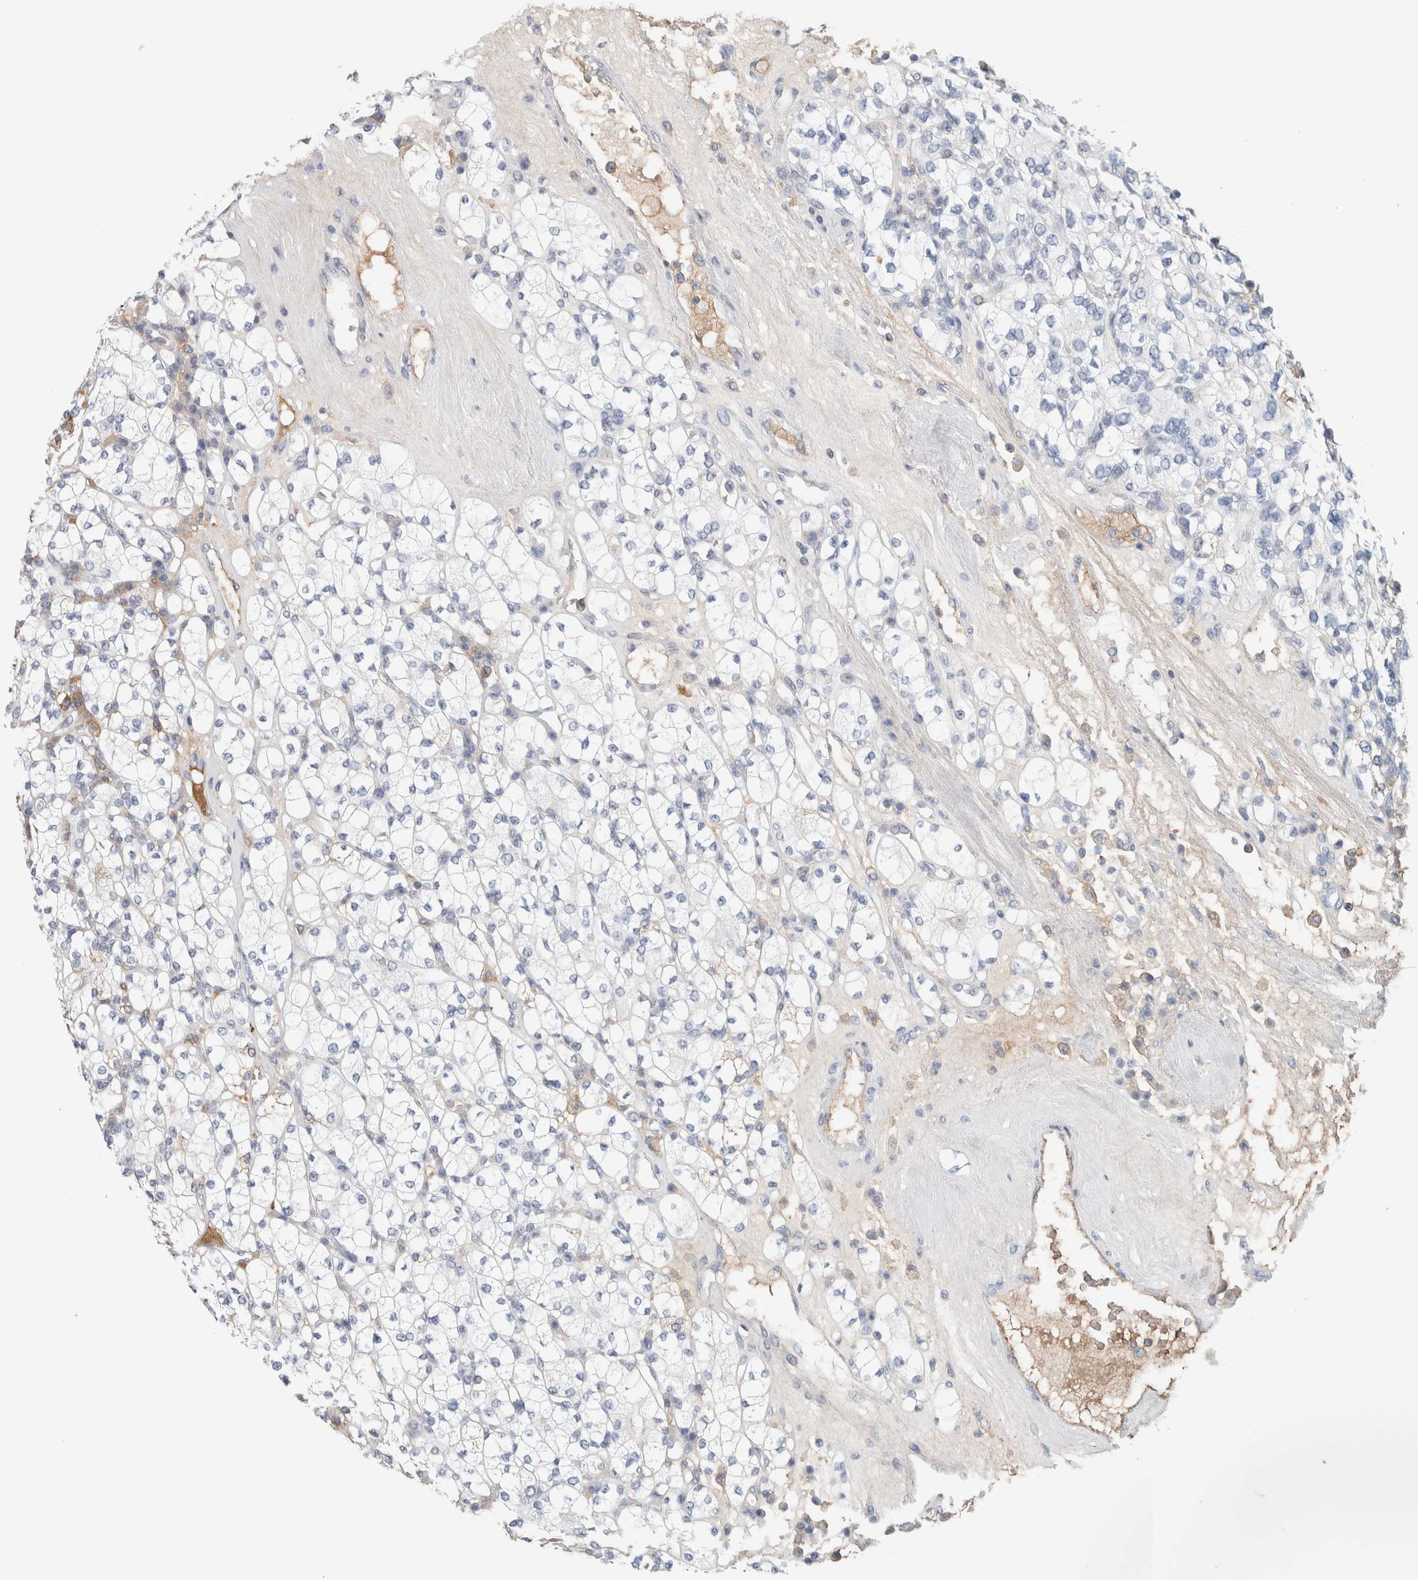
{"staining": {"intensity": "negative", "quantity": "none", "location": "none"}, "tissue": "renal cancer", "cell_type": "Tumor cells", "image_type": "cancer", "snomed": [{"axis": "morphology", "description": "Adenocarcinoma, NOS"}, {"axis": "topography", "description": "Kidney"}], "caption": "A high-resolution histopathology image shows immunohistochemistry (IHC) staining of renal adenocarcinoma, which displays no significant expression in tumor cells.", "gene": "IL6", "patient": {"sex": "male", "age": 77}}